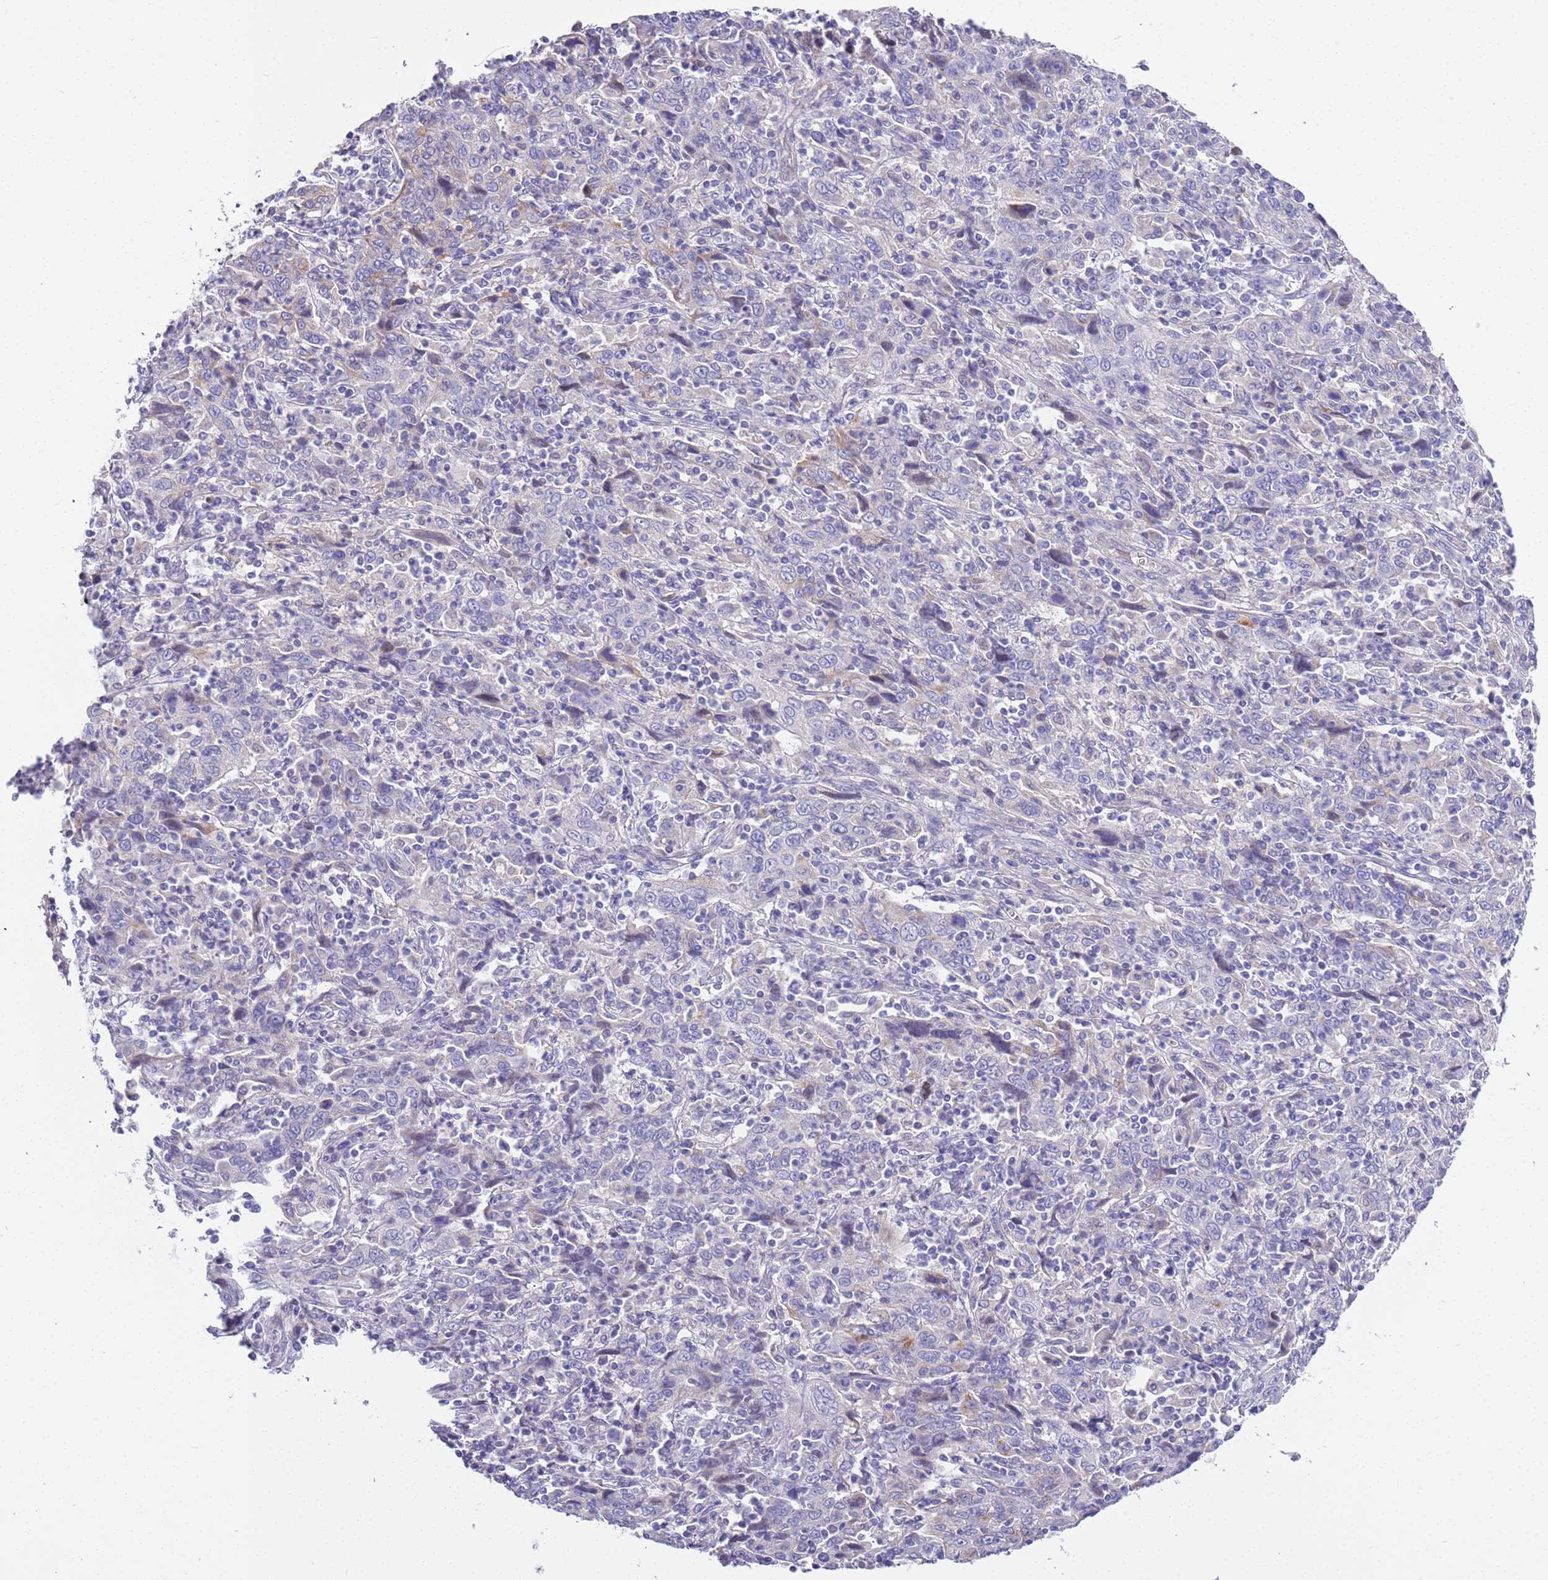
{"staining": {"intensity": "negative", "quantity": "none", "location": "none"}, "tissue": "cervical cancer", "cell_type": "Tumor cells", "image_type": "cancer", "snomed": [{"axis": "morphology", "description": "Squamous cell carcinoma, NOS"}, {"axis": "topography", "description": "Cervix"}], "caption": "An IHC image of cervical cancer is shown. There is no staining in tumor cells of cervical cancer. The staining is performed using DAB (3,3'-diaminobenzidine) brown chromogen with nuclei counter-stained in using hematoxylin.", "gene": "BRMS1L", "patient": {"sex": "female", "age": 46}}